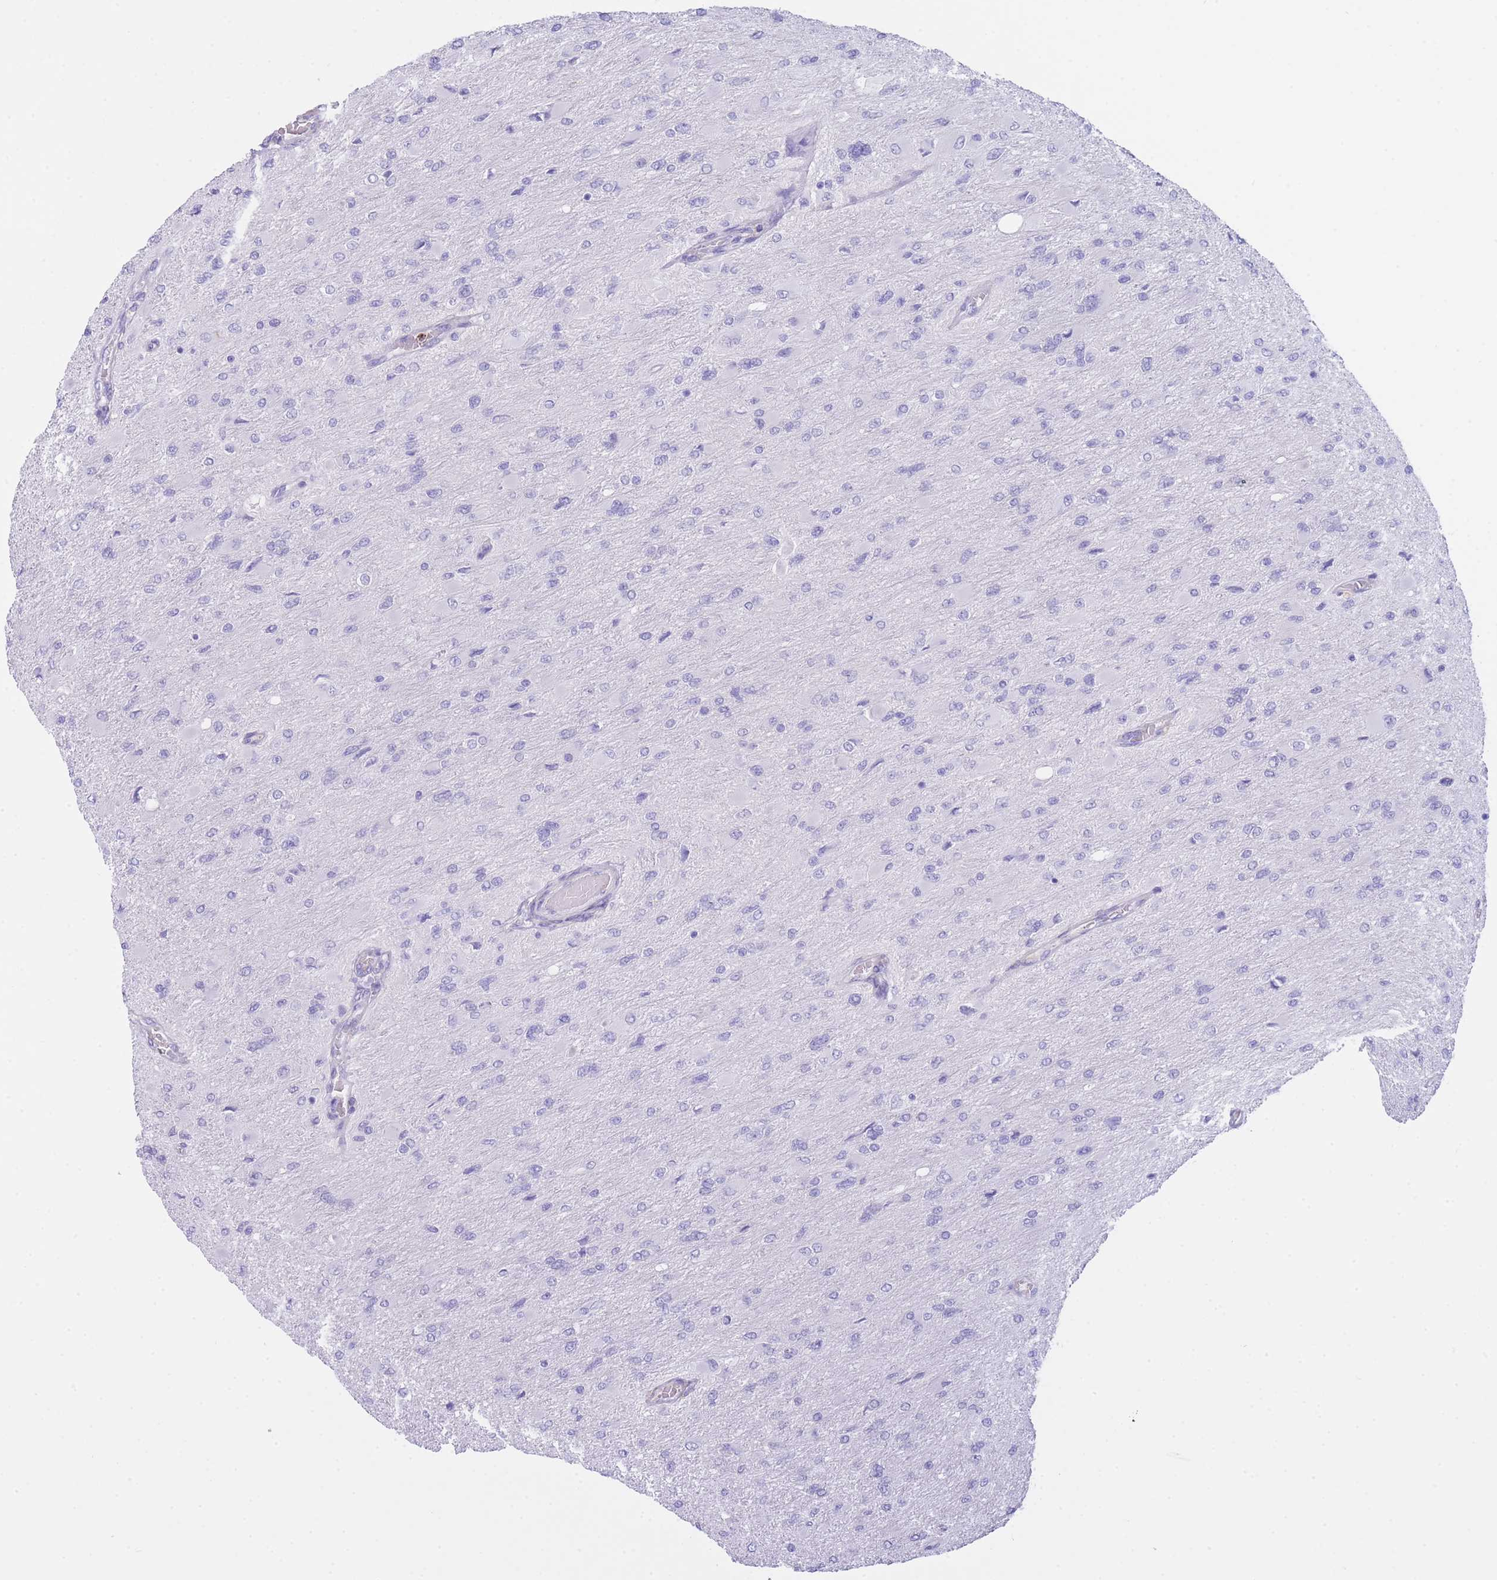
{"staining": {"intensity": "negative", "quantity": "none", "location": "none"}, "tissue": "glioma", "cell_type": "Tumor cells", "image_type": "cancer", "snomed": [{"axis": "morphology", "description": "Glioma, malignant, High grade"}, {"axis": "topography", "description": "Cerebral cortex"}], "caption": "High magnification brightfield microscopy of glioma stained with DAB (brown) and counterstained with hematoxylin (blue): tumor cells show no significant staining.", "gene": "PLBD1", "patient": {"sex": "female", "age": 36}}